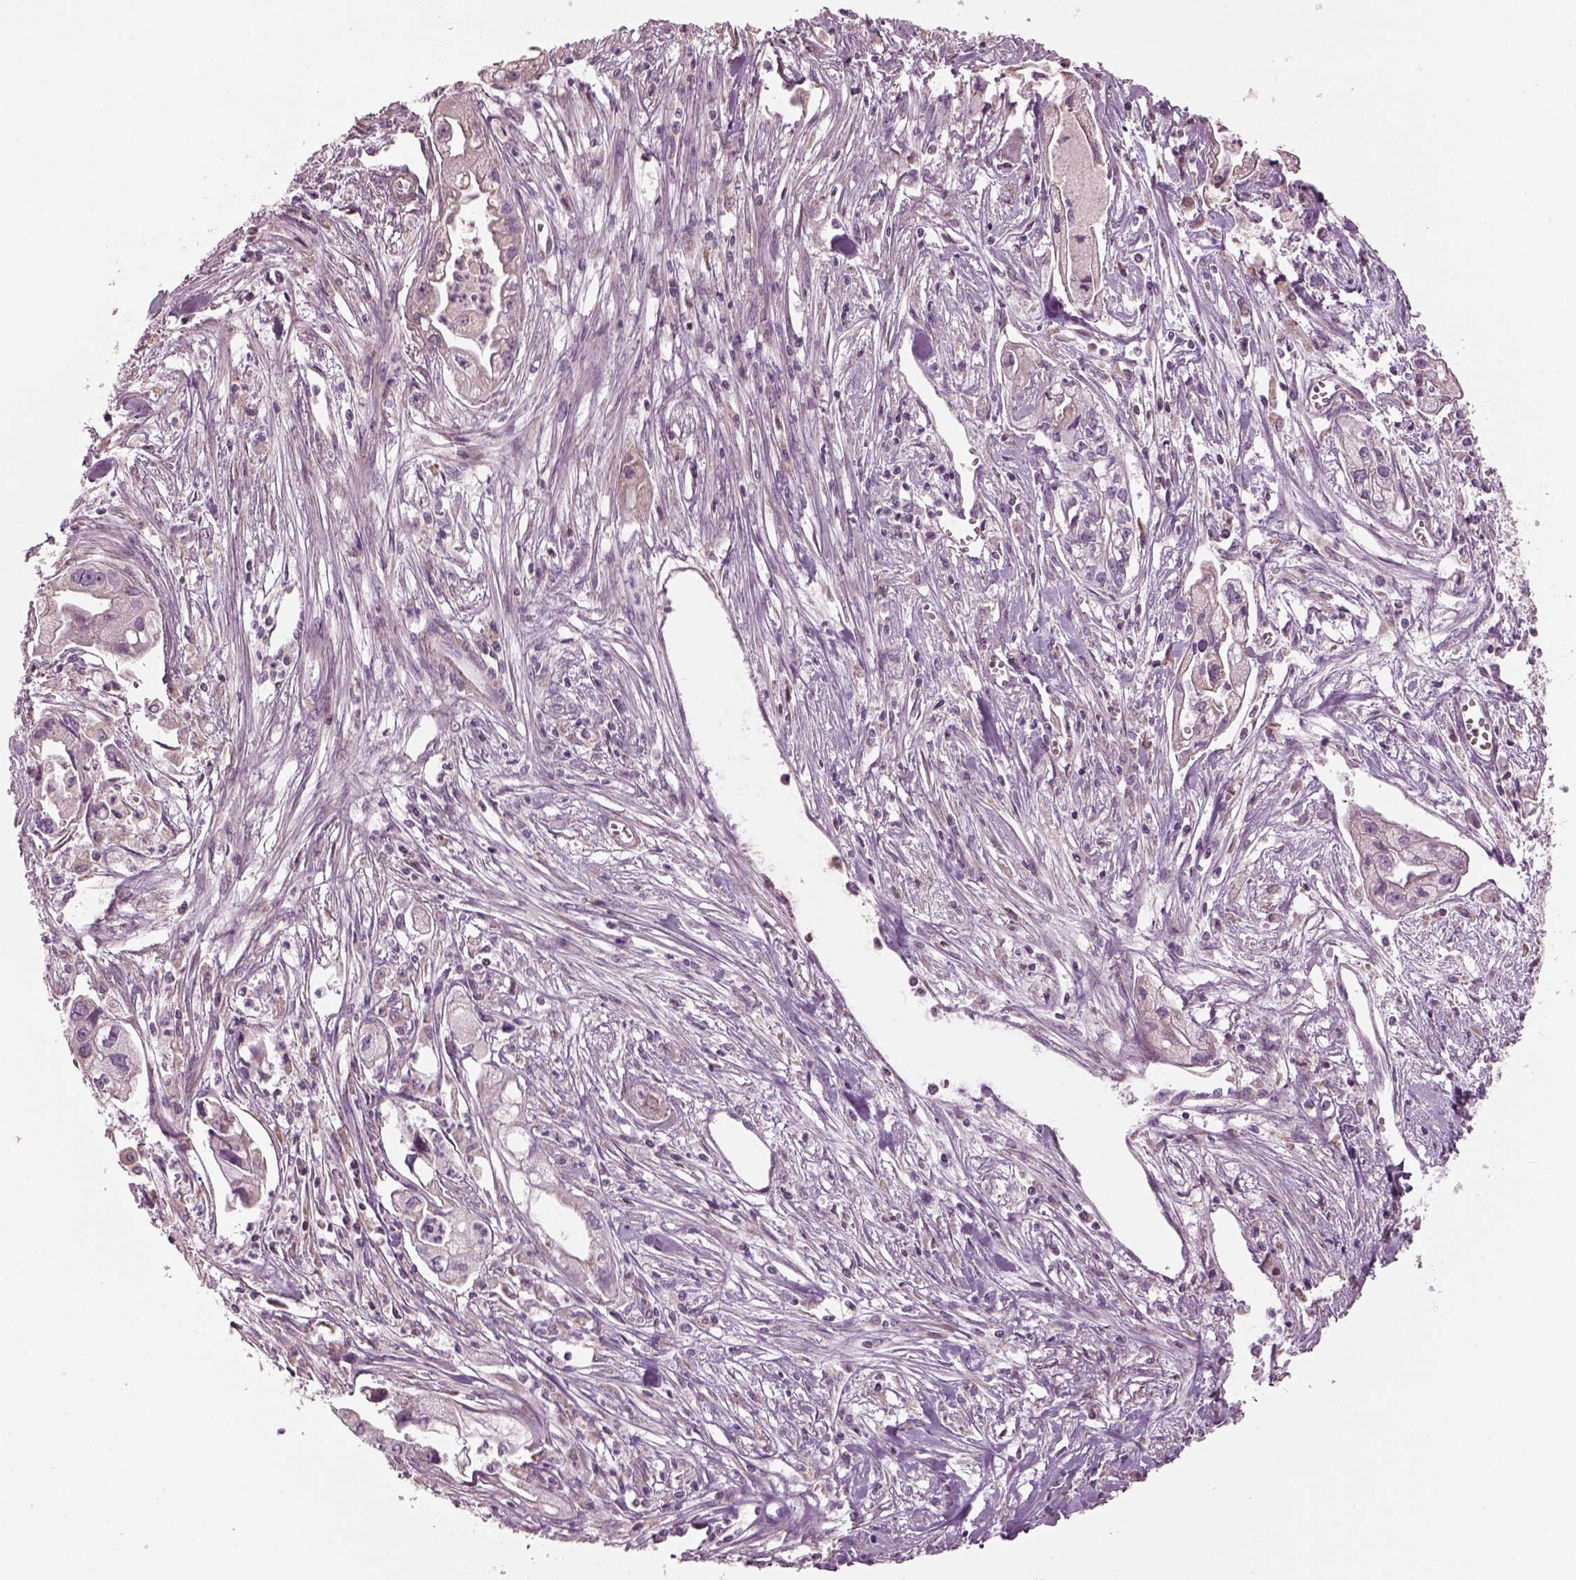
{"staining": {"intensity": "negative", "quantity": "none", "location": "none"}, "tissue": "pancreatic cancer", "cell_type": "Tumor cells", "image_type": "cancer", "snomed": [{"axis": "morphology", "description": "Adenocarcinoma, NOS"}, {"axis": "topography", "description": "Pancreas"}], "caption": "Protein analysis of pancreatic cancer (adenocarcinoma) shows no significant expression in tumor cells.", "gene": "SPATA7", "patient": {"sex": "male", "age": 70}}